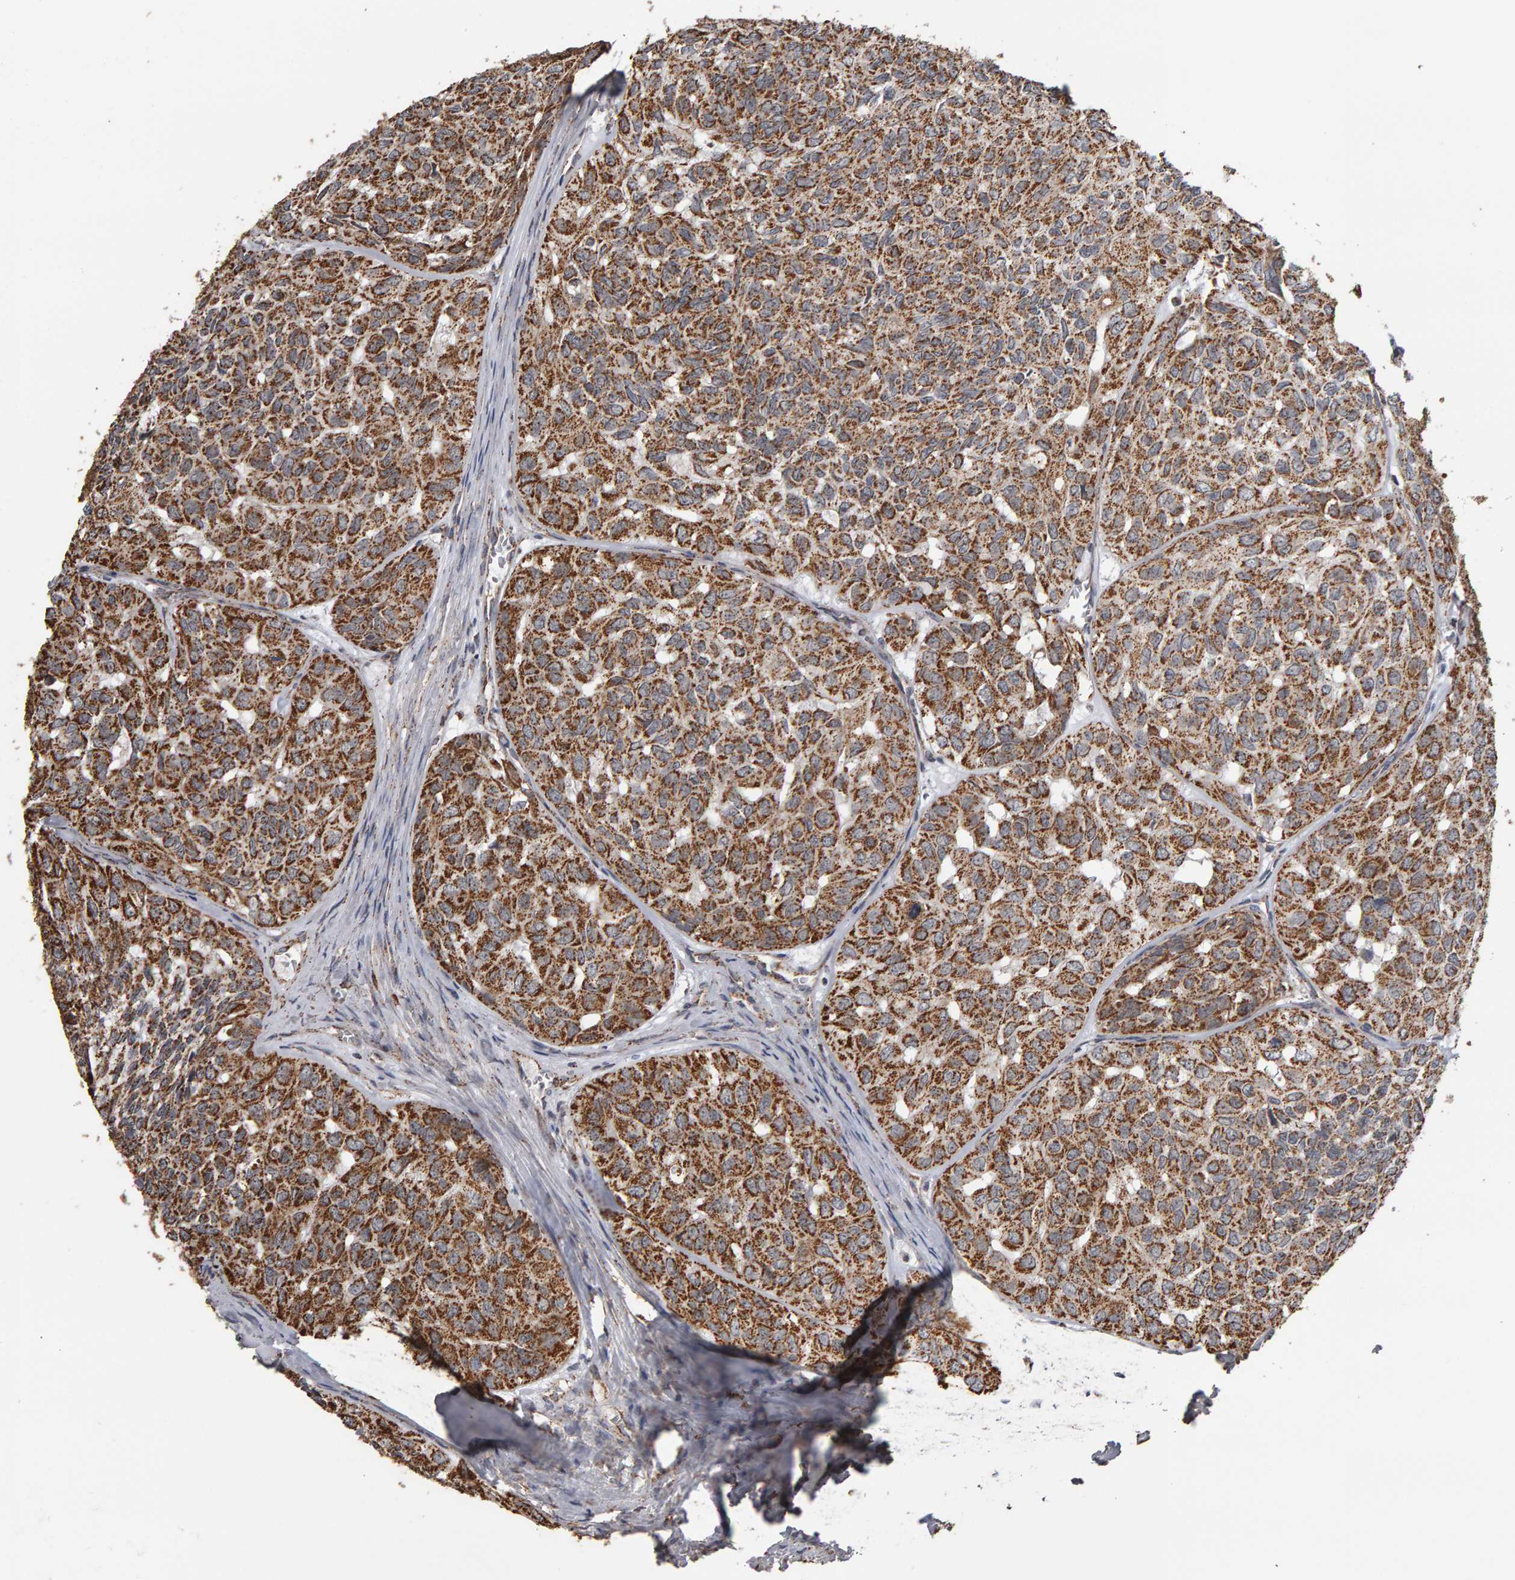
{"staining": {"intensity": "strong", "quantity": ">75%", "location": "cytoplasmic/membranous"}, "tissue": "head and neck cancer", "cell_type": "Tumor cells", "image_type": "cancer", "snomed": [{"axis": "morphology", "description": "Adenocarcinoma, NOS"}, {"axis": "topography", "description": "Salivary gland, NOS"}, {"axis": "topography", "description": "Head-Neck"}], "caption": "Immunohistochemical staining of human adenocarcinoma (head and neck) exhibits high levels of strong cytoplasmic/membranous protein expression in approximately >75% of tumor cells.", "gene": "TOM1L1", "patient": {"sex": "female", "age": 76}}